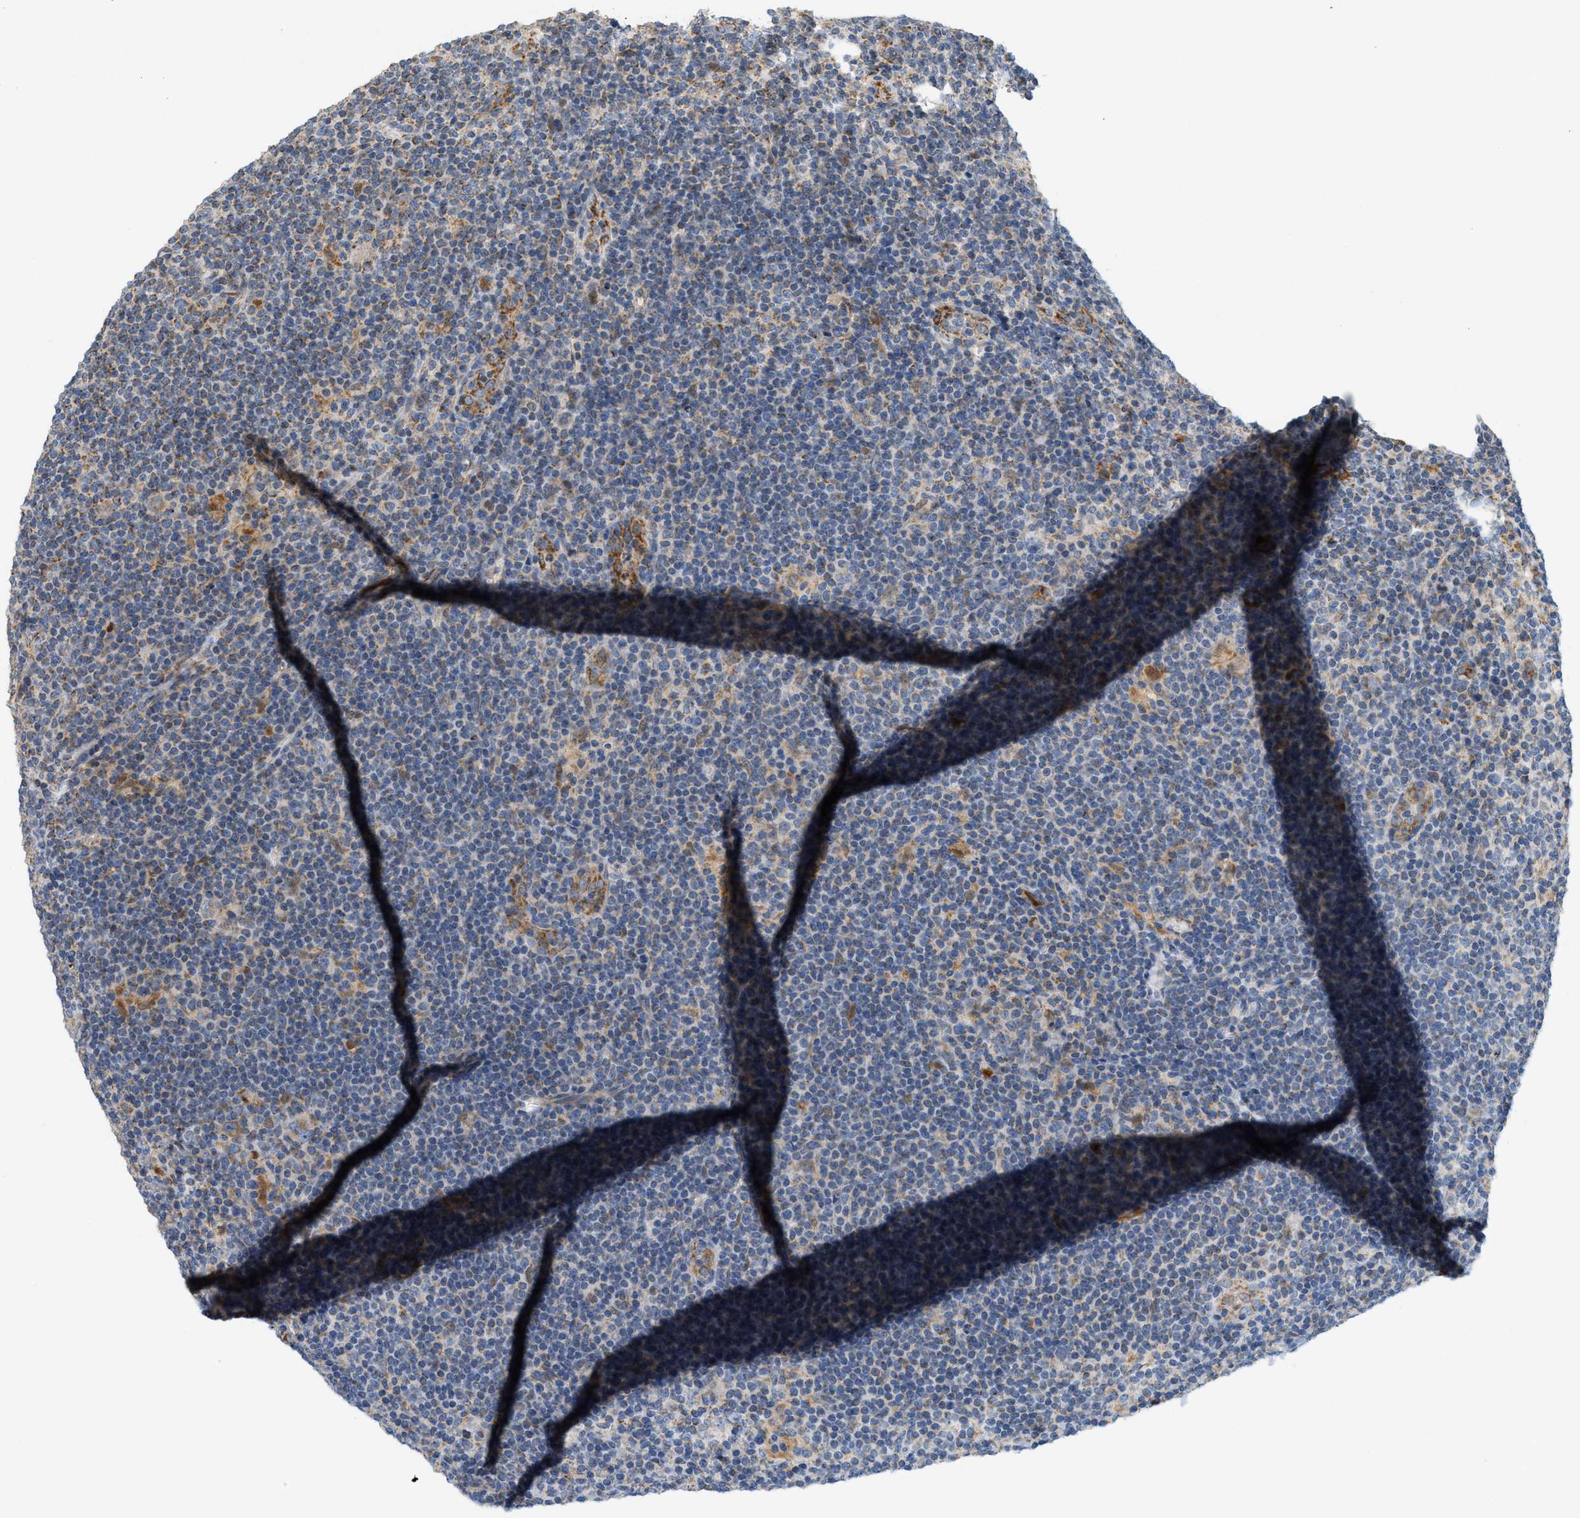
{"staining": {"intensity": "weak", "quantity": ">75%", "location": "cytoplasmic/membranous"}, "tissue": "lymphoma", "cell_type": "Tumor cells", "image_type": "cancer", "snomed": [{"axis": "morphology", "description": "Hodgkin's disease, NOS"}, {"axis": "topography", "description": "Lymph node"}], "caption": "Protein staining demonstrates weak cytoplasmic/membranous expression in approximately >75% of tumor cells in lymphoma.", "gene": "MCU", "patient": {"sex": "female", "age": 57}}